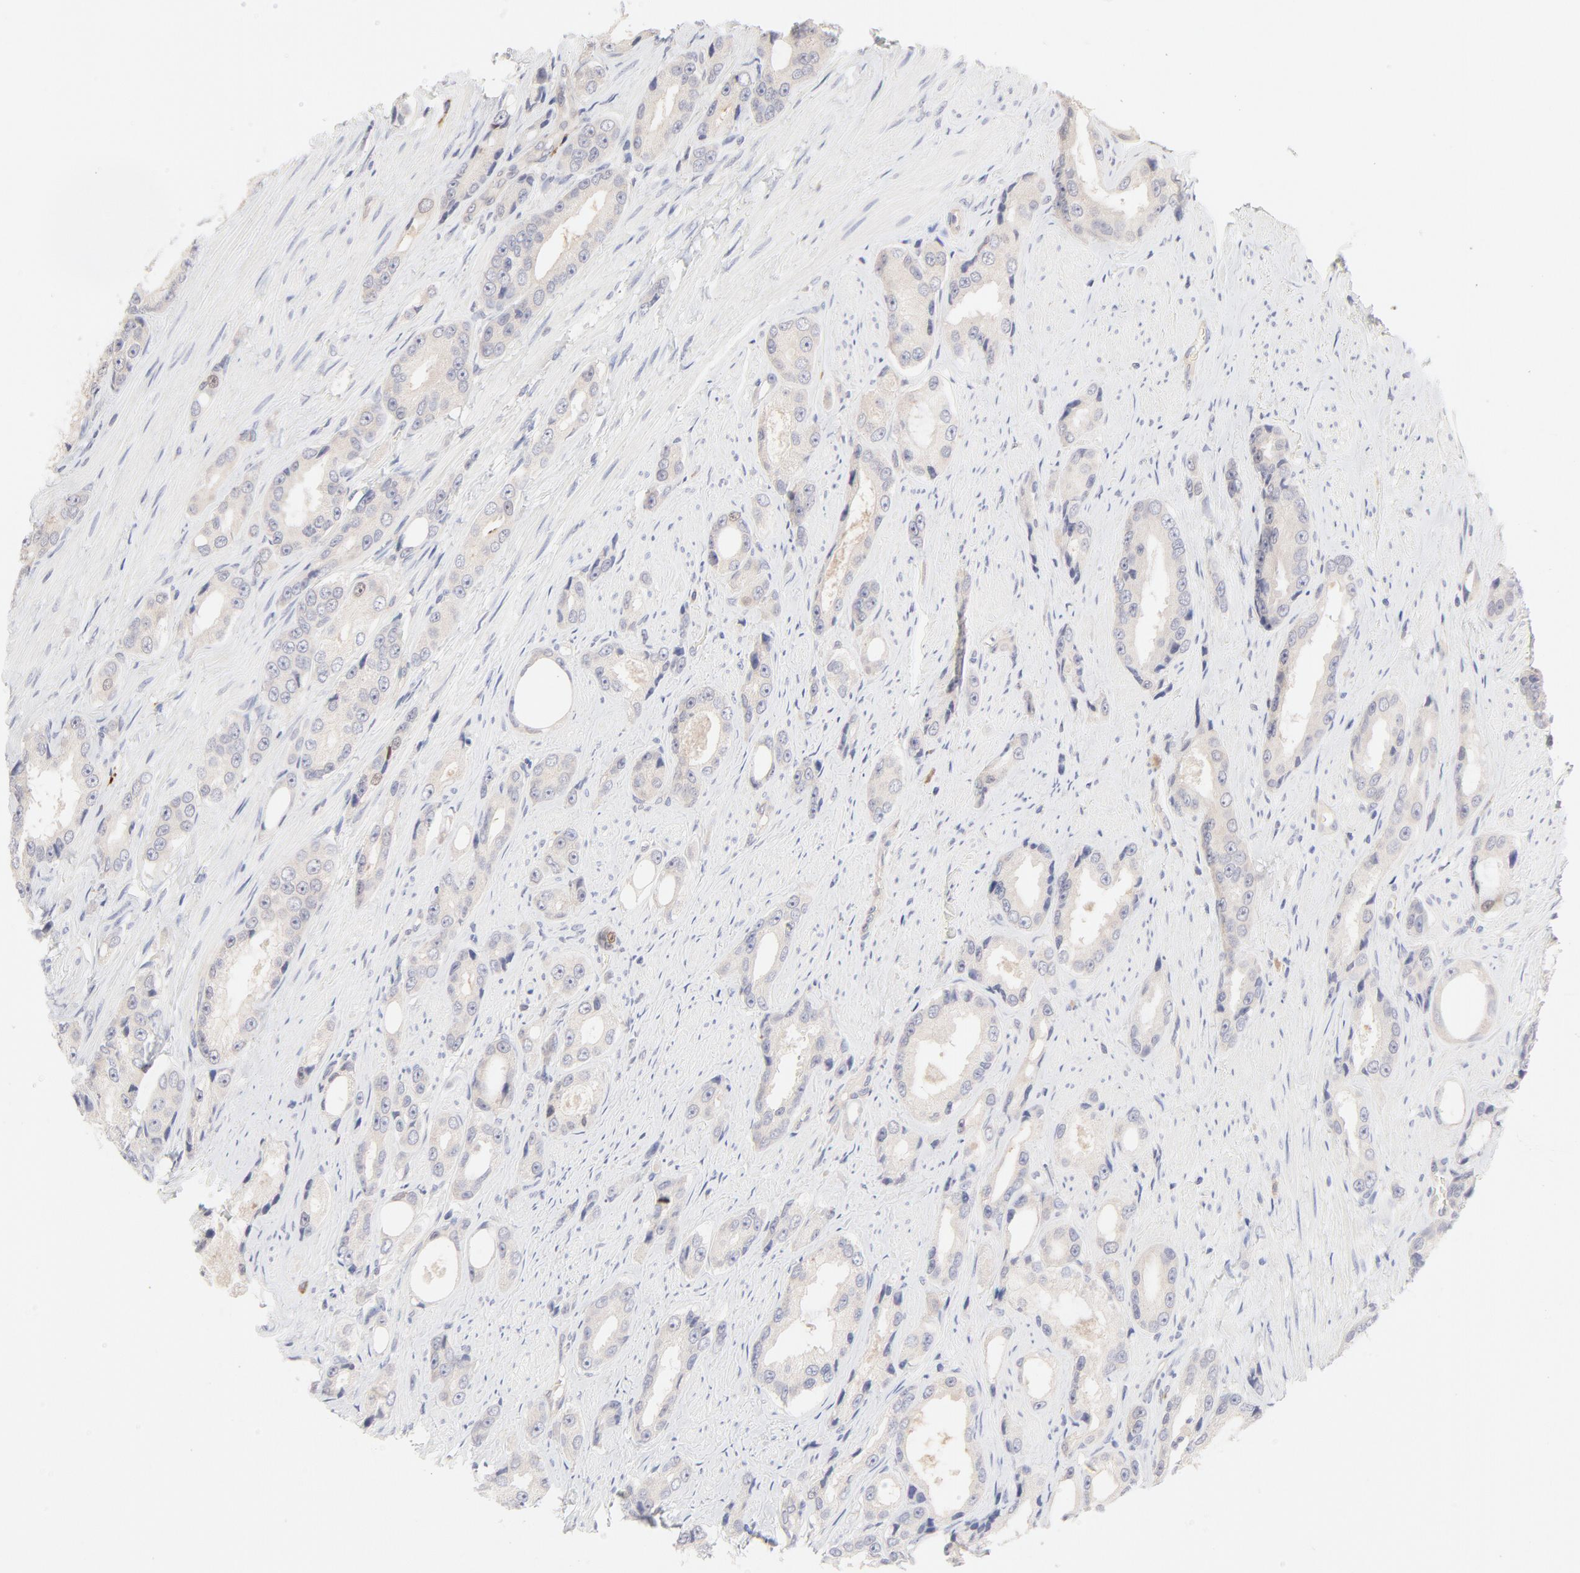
{"staining": {"intensity": "negative", "quantity": "none", "location": "none"}, "tissue": "prostate cancer", "cell_type": "Tumor cells", "image_type": "cancer", "snomed": [{"axis": "morphology", "description": "Adenocarcinoma, Medium grade"}, {"axis": "topography", "description": "Prostate"}], "caption": "Immunohistochemical staining of human medium-grade adenocarcinoma (prostate) shows no significant positivity in tumor cells. Brightfield microscopy of IHC stained with DAB (brown) and hematoxylin (blue), captured at high magnification.", "gene": "ELF3", "patient": {"sex": "male", "age": 60}}